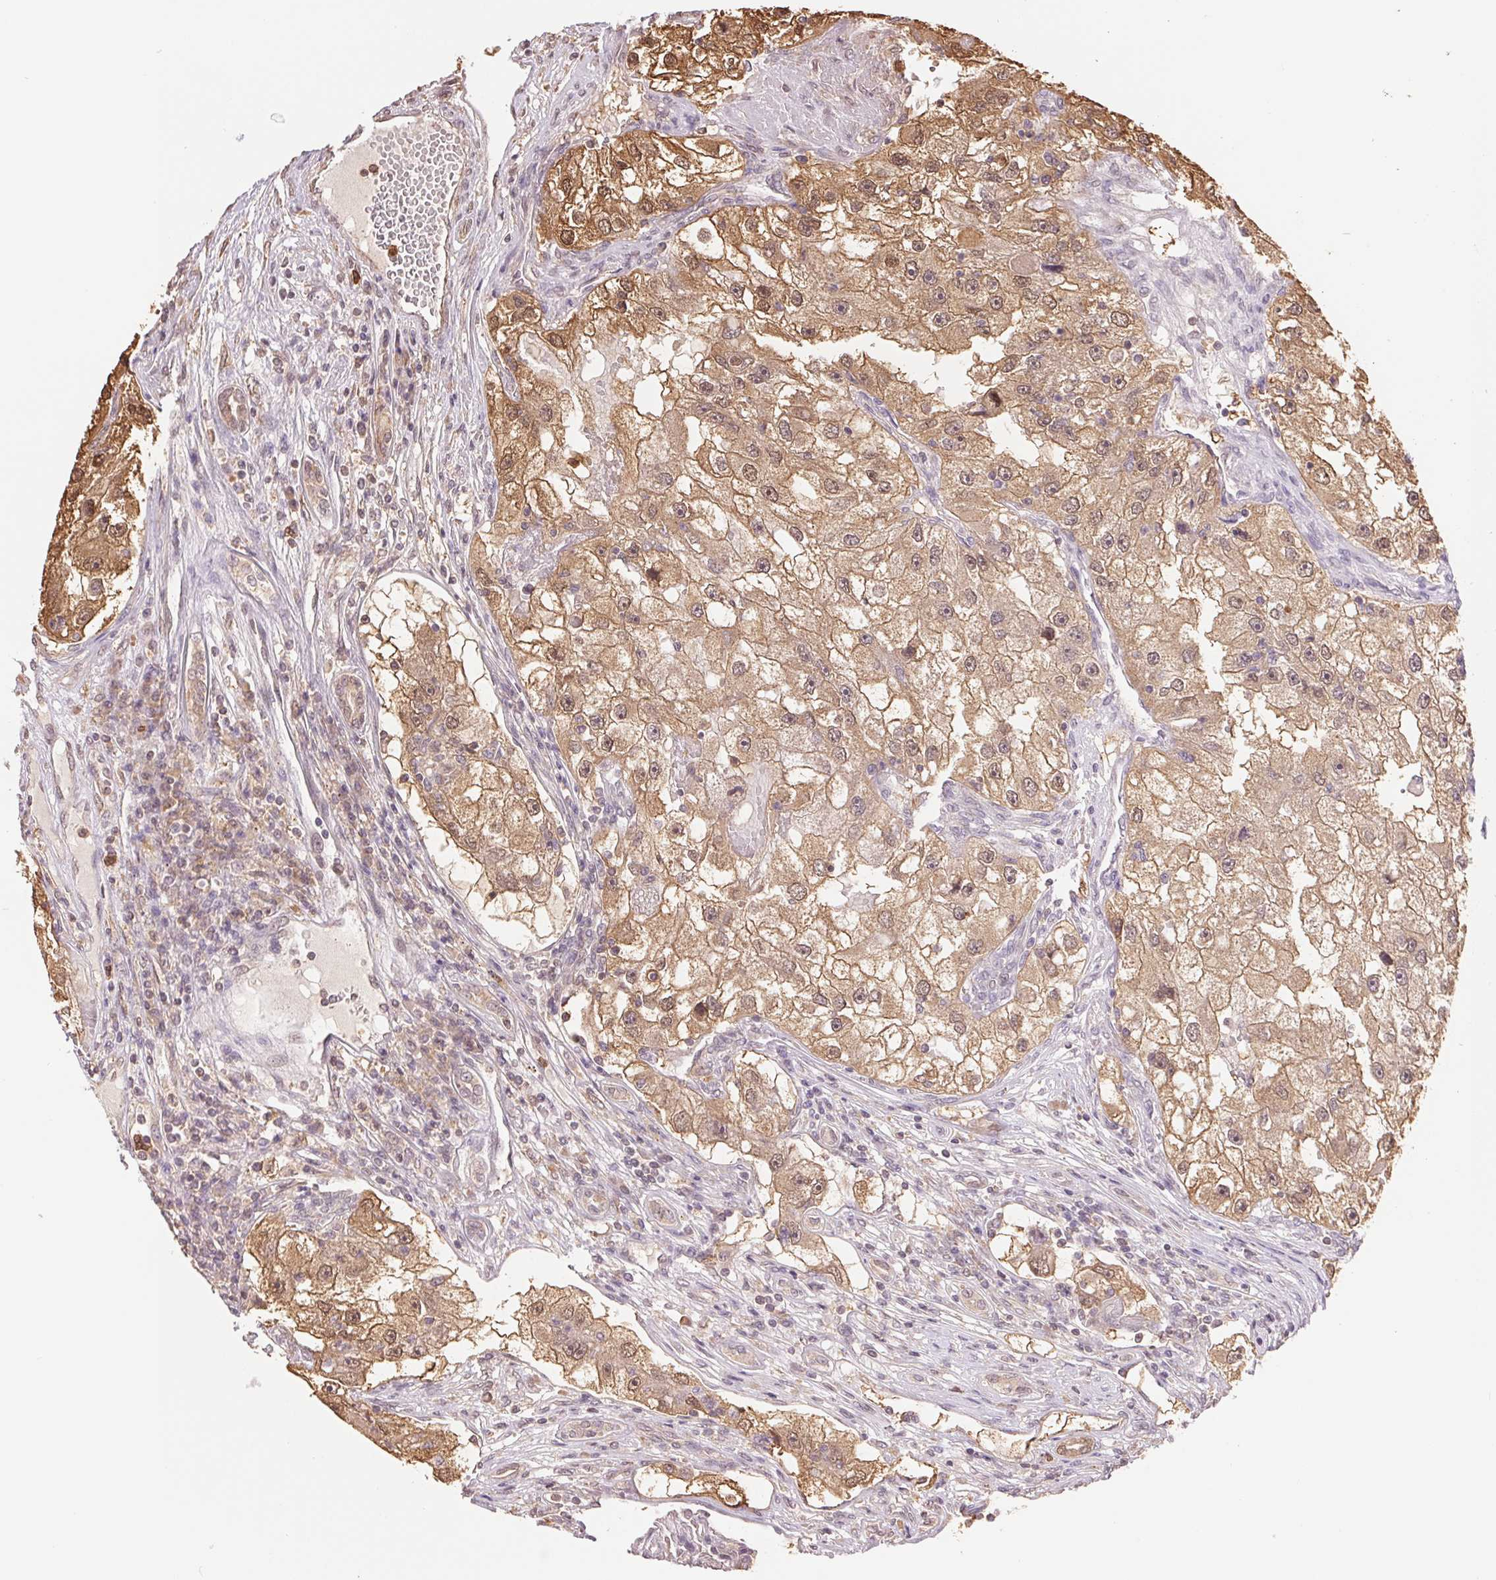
{"staining": {"intensity": "moderate", "quantity": ">75%", "location": "cytoplasmic/membranous,nuclear"}, "tissue": "renal cancer", "cell_type": "Tumor cells", "image_type": "cancer", "snomed": [{"axis": "morphology", "description": "Adenocarcinoma, NOS"}, {"axis": "topography", "description": "Kidney"}], "caption": "Tumor cells display medium levels of moderate cytoplasmic/membranous and nuclear positivity in about >75% of cells in renal cancer (adenocarcinoma). Ihc stains the protein of interest in brown and the nuclei are stained blue.", "gene": "CDC123", "patient": {"sex": "male", "age": 63}}